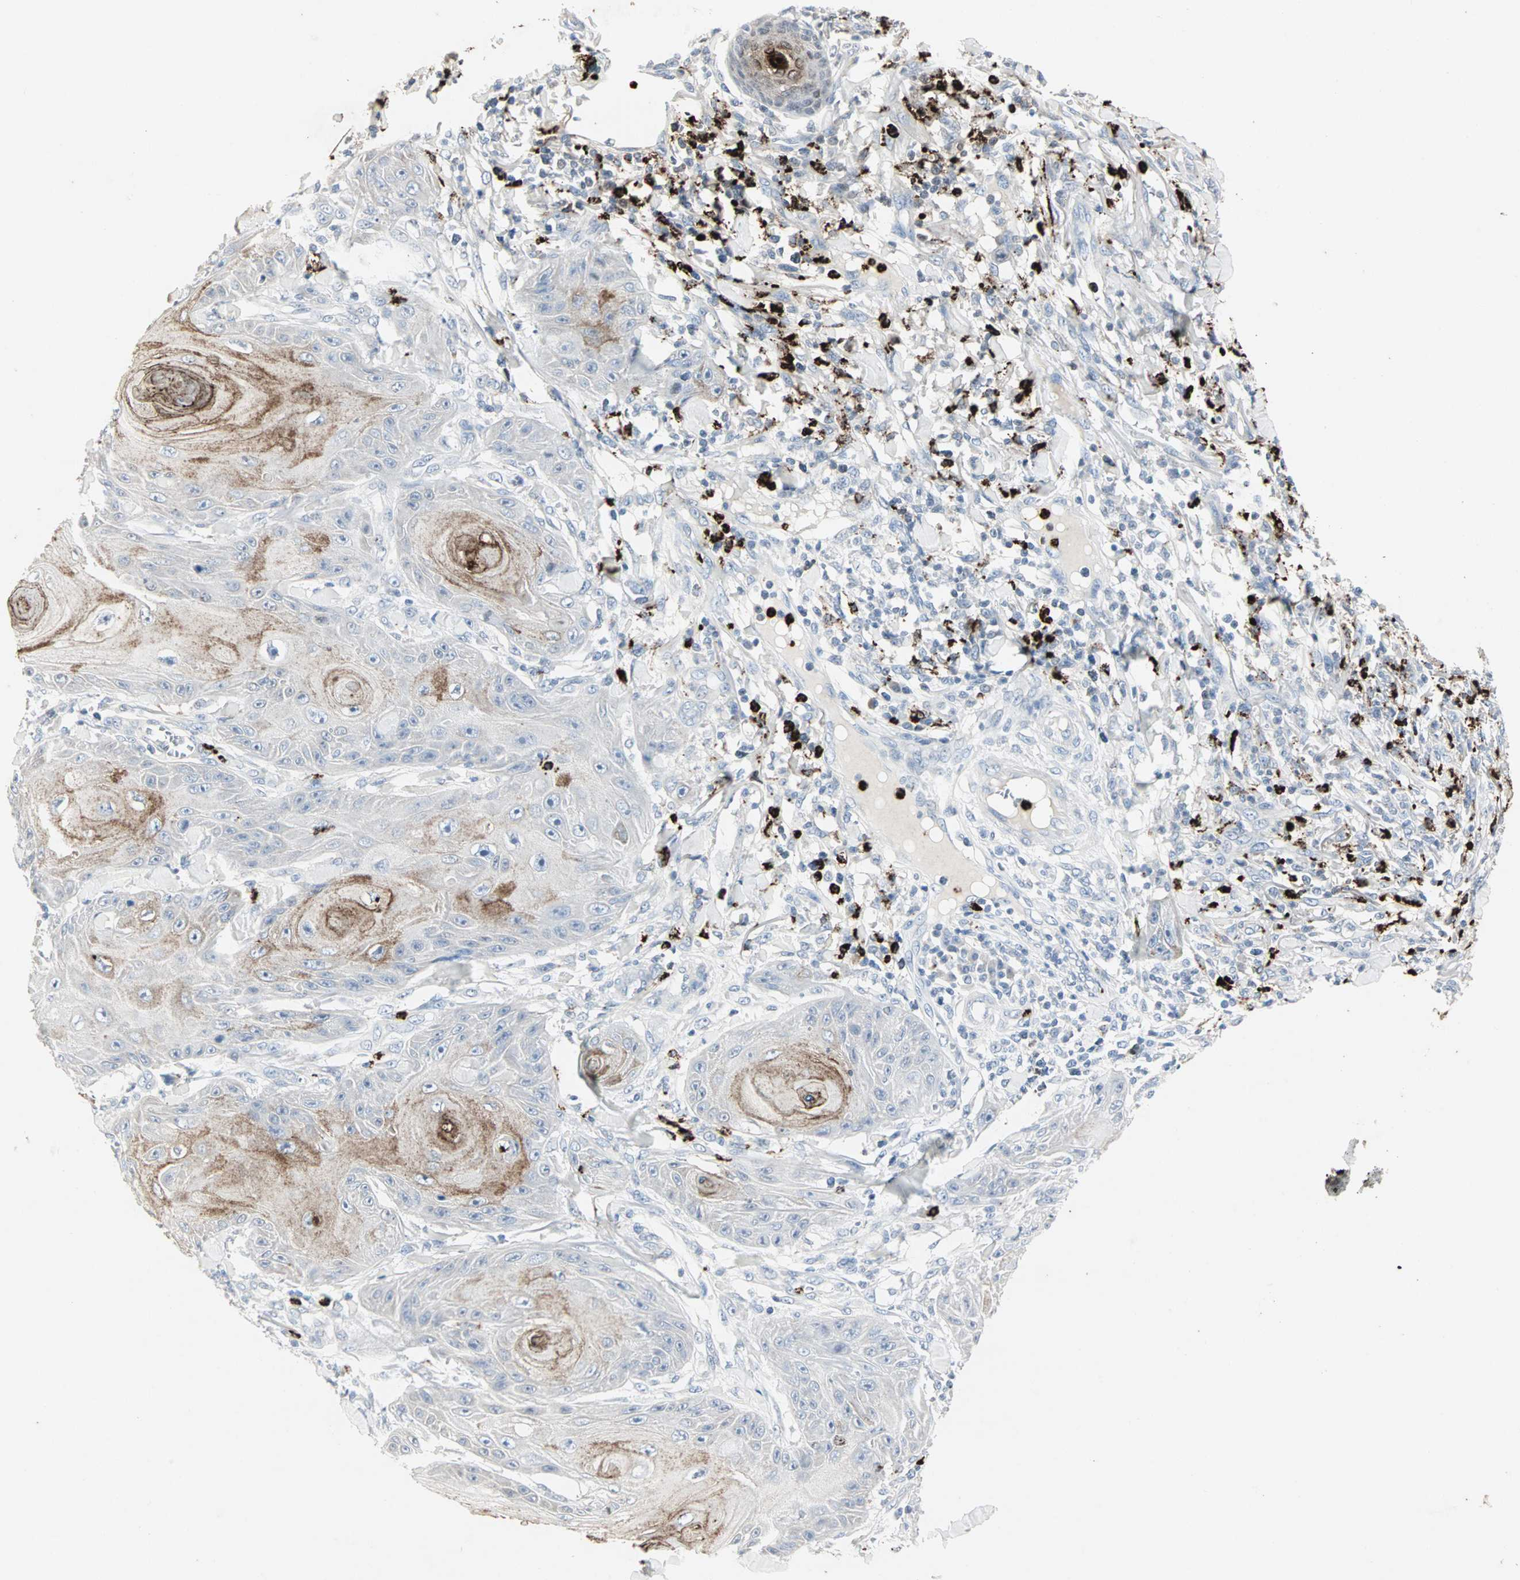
{"staining": {"intensity": "moderate", "quantity": "<25%", "location": "cytoplasmic/membranous"}, "tissue": "skin cancer", "cell_type": "Tumor cells", "image_type": "cancer", "snomed": [{"axis": "morphology", "description": "Squamous cell carcinoma, NOS"}, {"axis": "topography", "description": "Skin"}], "caption": "Skin squamous cell carcinoma stained with a protein marker demonstrates moderate staining in tumor cells.", "gene": "CEACAM6", "patient": {"sex": "female", "age": 78}}